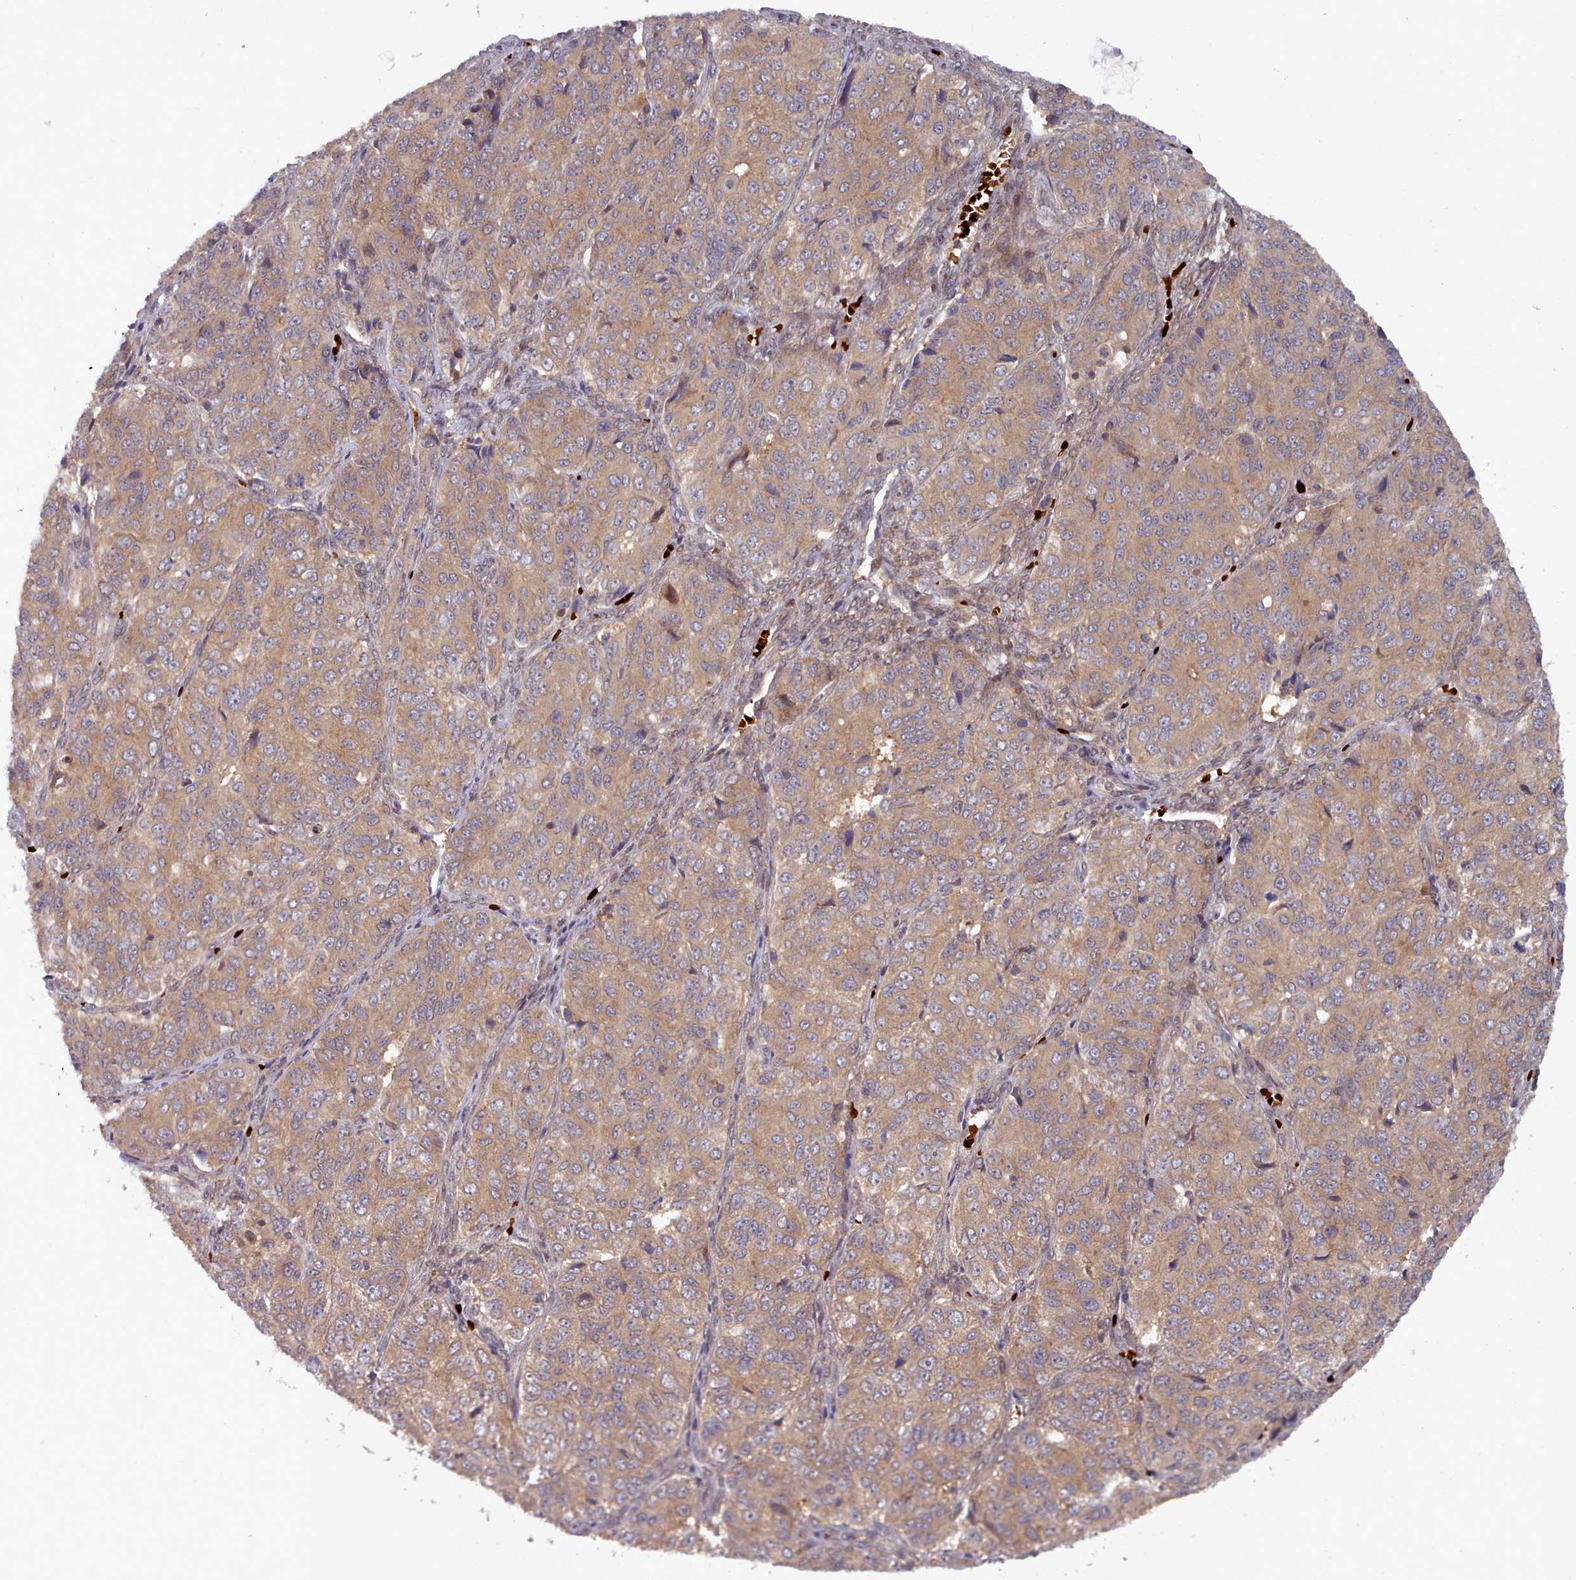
{"staining": {"intensity": "moderate", "quantity": ">75%", "location": "cytoplasmic/membranous"}, "tissue": "ovarian cancer", "cell_type": "Tumor cells", "image_type": "cancer", "snomed": [{"axis": "morphology", "description": "Carcinoma, endometroid"}, {"axis": "topography", "description": "Ovary"}], "caption": "Approximately >75% of tumor cells in human ovarian cancer show moderate cytoplasmic/membranous protein staining as visualized by brown immunohistochemical staining.", "gene": "UBE2G1", "patient": {"sex": "female", "age": 51}}